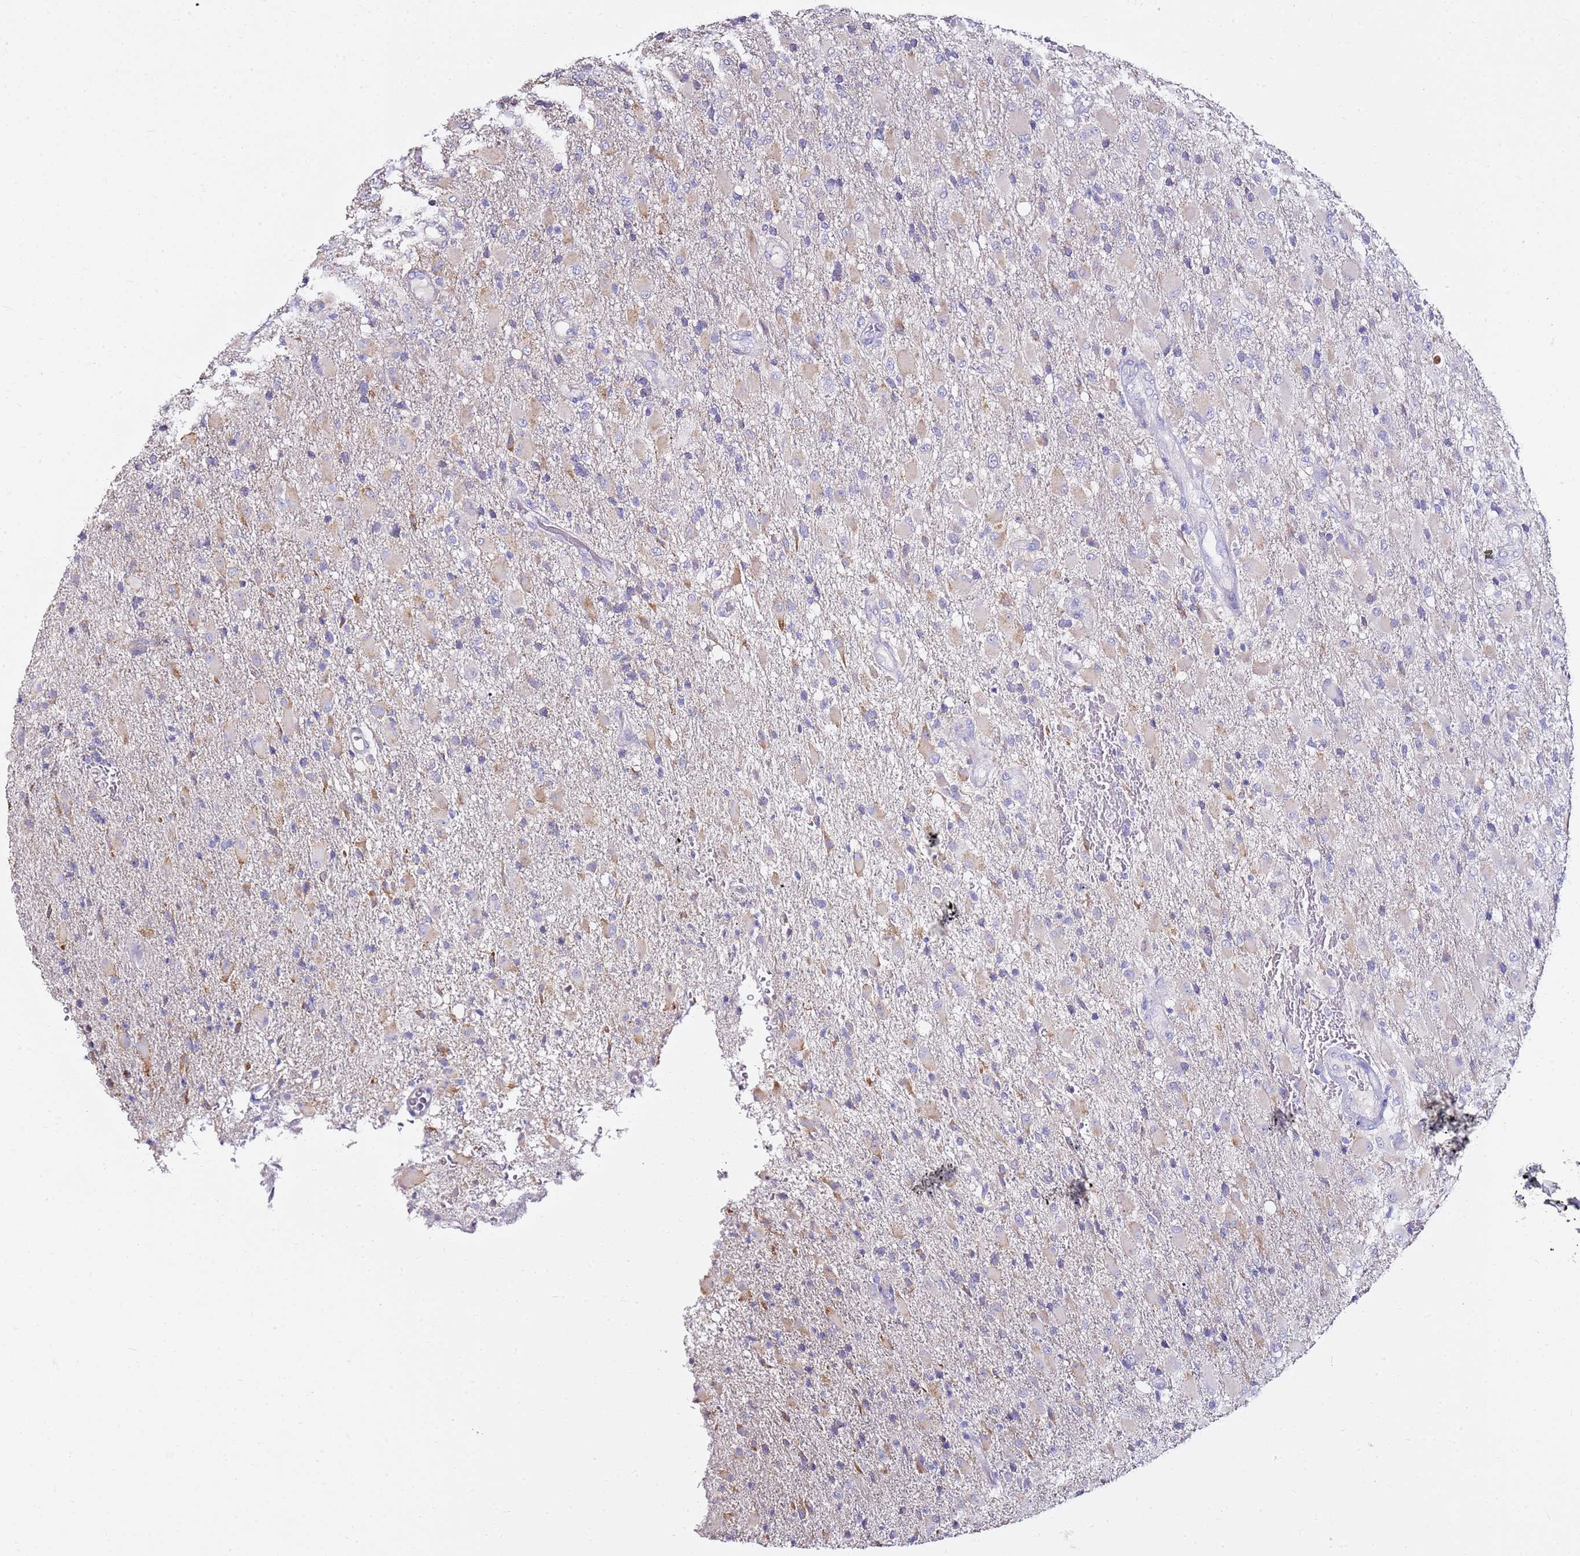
{"staining": {"intensity": "negative", "quantity": "none", "location": "none"}, "tissue": "glioma", "cell_type": "Tumor cells", "image_type": "cancer", "snomed": [{"axis": "morphology", "description": "Glioma, malignant, Low grade"}, {"axis": "topography", "description": "Brain"}], "caption": "Immunohistochemistry micrograph of glioma stained for a protein (brown), which displays no positivity in tumor cells. Brightfield microscopy of IHC stained with DAB (brown) and hematoxylin (blue), captured at high magnification.", "gene": "MYBPC3", "patient": {"sex": "male", "age": 65}}